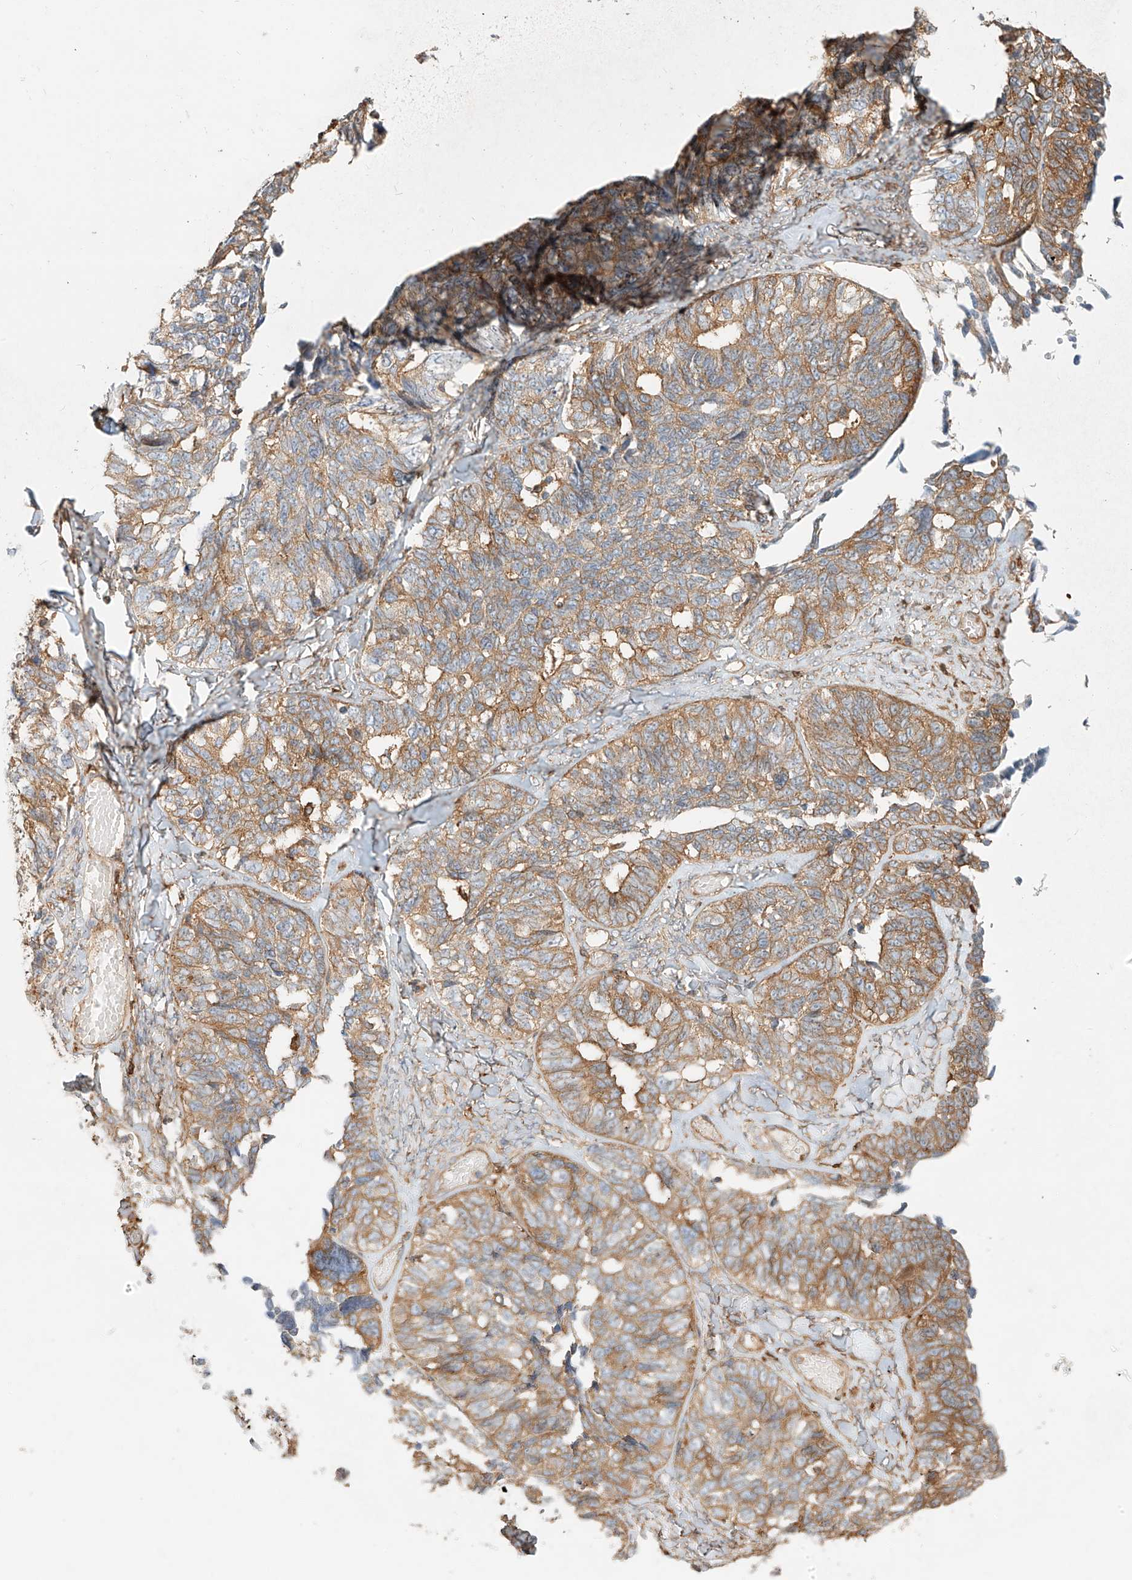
{"staining": {"intensity": "moderate", "quantity": ">75%", "location": "cytoplasmic/membranous"}, "tissue": "ovarian cancer", "cell_type": "Tumor cells", "image_type": "cancer", "snomed": [{"axis": "morphology", "description": "Cystadenocarcinoma, serous, NOS"}, {"axis": "topography", "description": "Ovary"}], "caption": "The immunohistochemical stain shows moderate cytoplasmic/membranous expression in tumor cells of ovarian serous cystadenocarcinoma tissue.", "gene": "SNX9", "patient": {"sex": "female", "age": 79}}